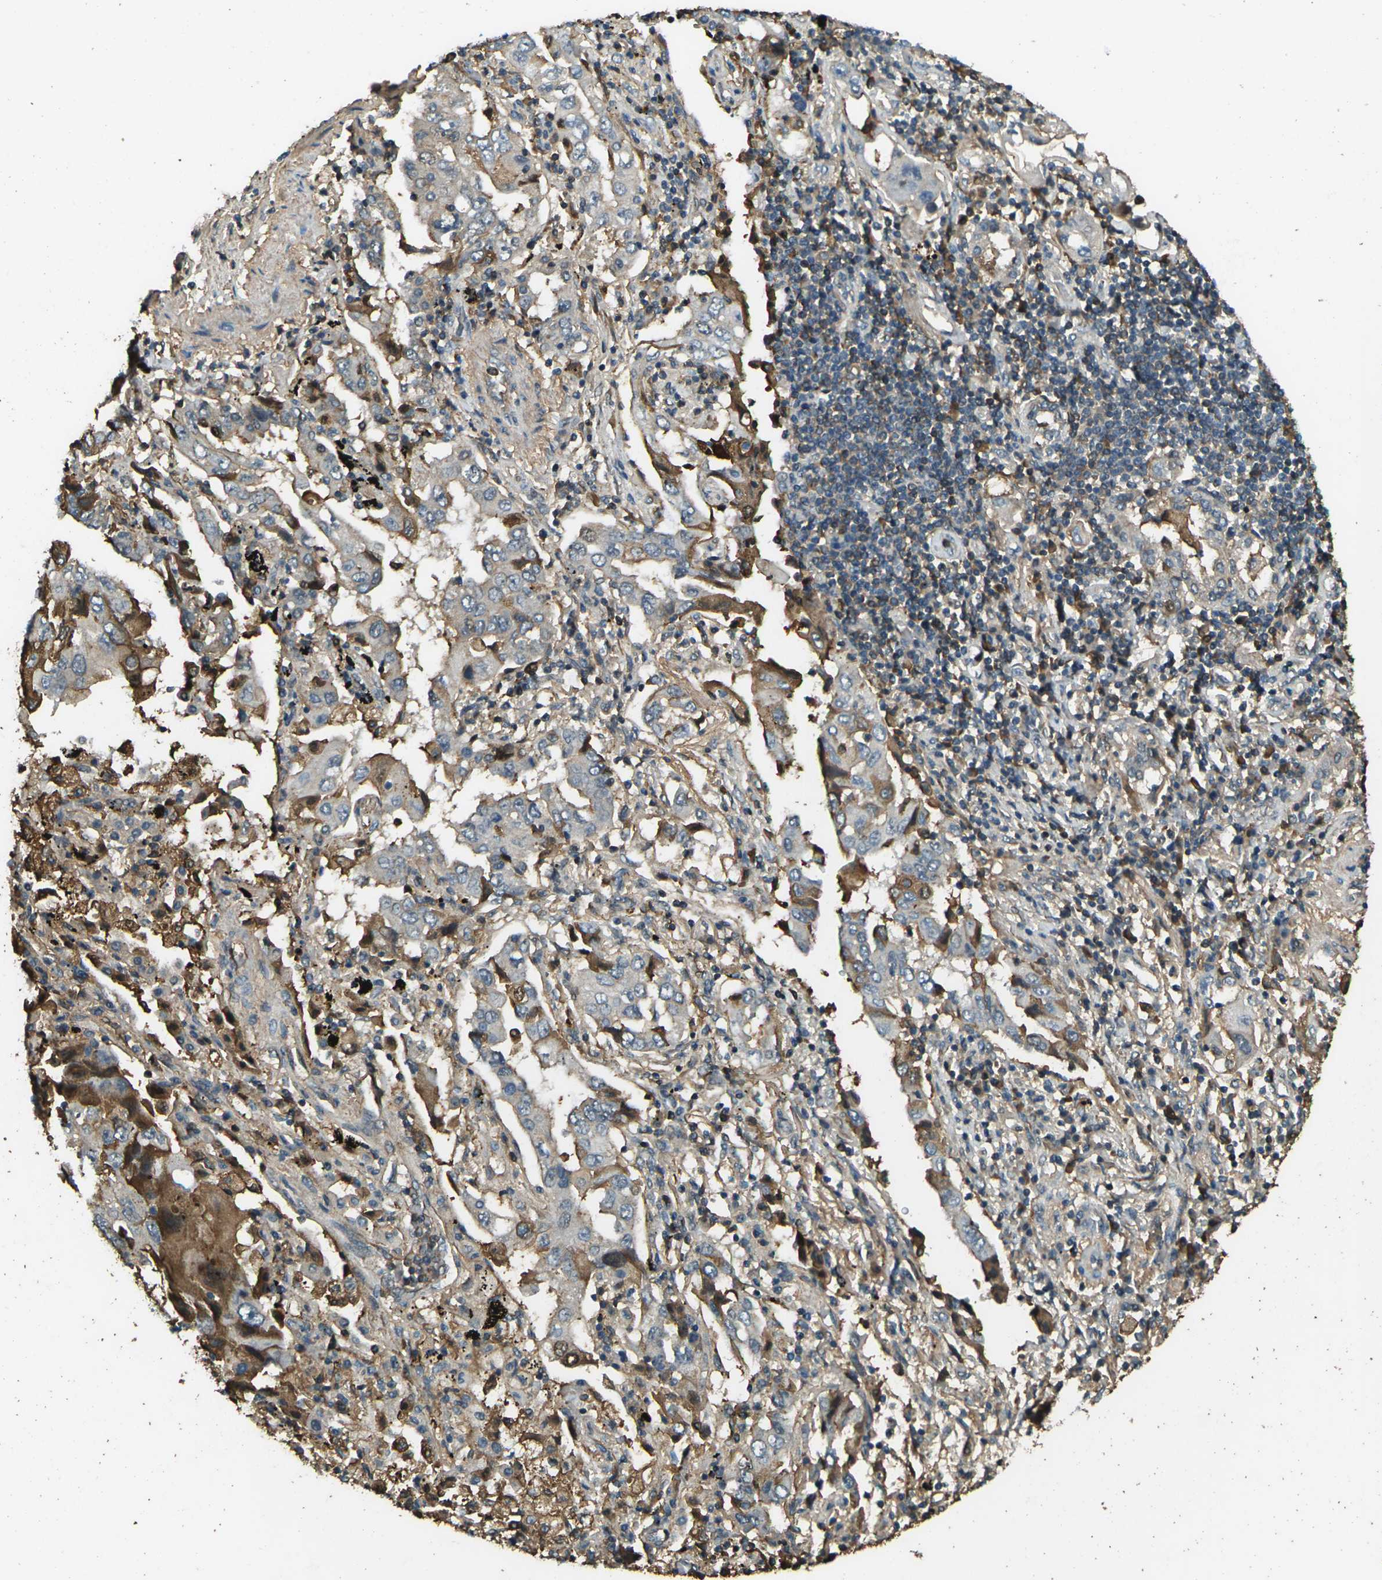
{"staining": {"intensity": "moderate", "quantity": ">75%", "location": "cytoplasmic/membranous"}, "tissue": "lung cancer", "cell_type": "Tumor cells", "image_type": "cancer", "snomed": [{"axis": "morphology", "description": "Adenocarcinoma, NOS"}, {"axis": "topography", "description": "Lung"}], "caption": "The immunohistochemical stain labels moderate cytoplasmic/membranous staining in tumor cells of adenocarcinoma (lung) tissue. Nuclei are stained in blue.", "gene": "CYP1B1", "patient": {"sex": "female", "age": 65}}